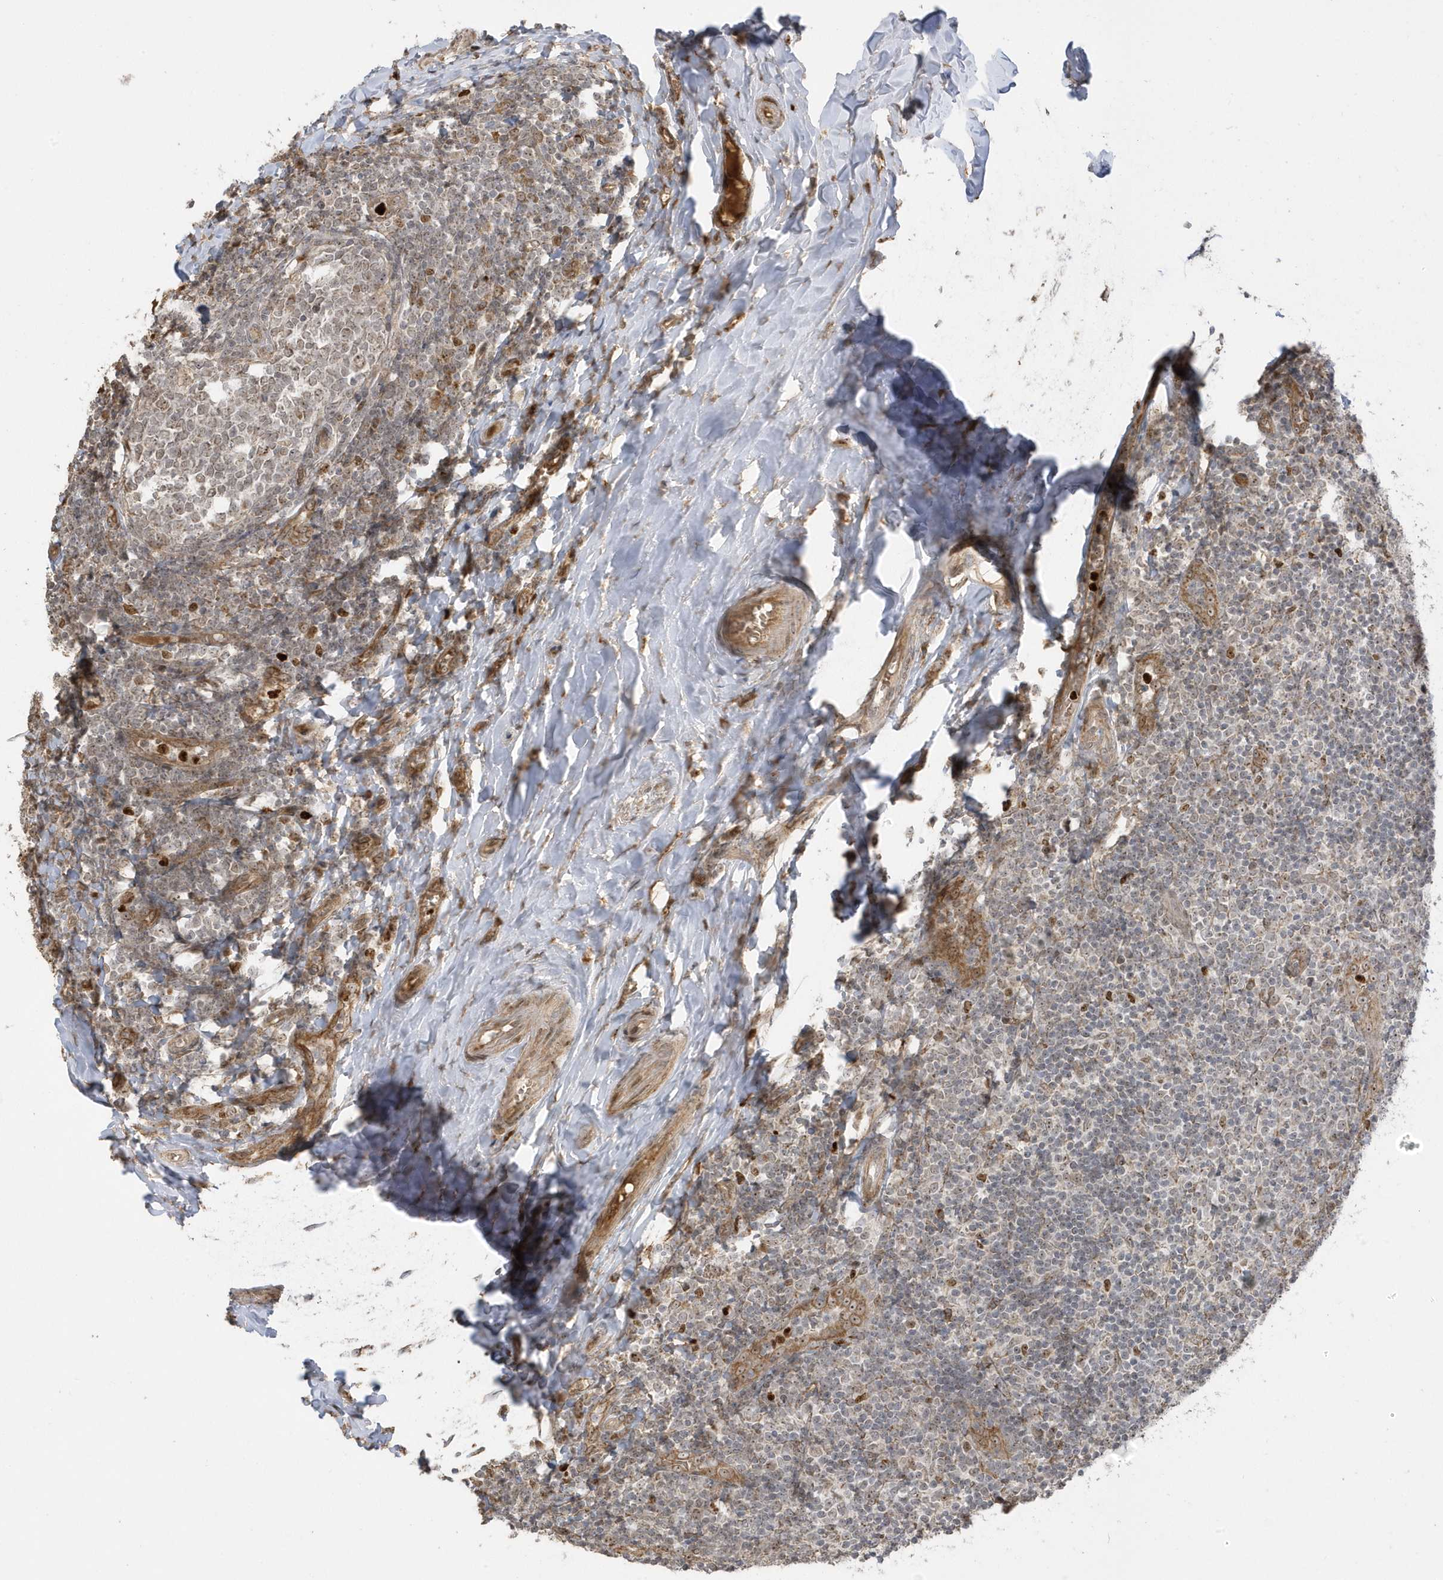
{"staining": {"intensity": "weak", "quantity": ">75%", "location": "cytoplasmic/membranous,nuclear"}, "tissue": "tonsil", "cell_type": "Germinal center cells", "image_type": "normal", "snomed": [{"axis": "morphology", "description": "Normal tissue, NOS"}, {"axis": "topography", "description": "Tonsil"}], "caption": "Protein staining of normal tonsil reveals weak cytoplasmic/membranous,nuclear expression in approximately >75% of germinal center cells.", "gene": "ECM2", "patient": {"sex": "female", "age": 19}}